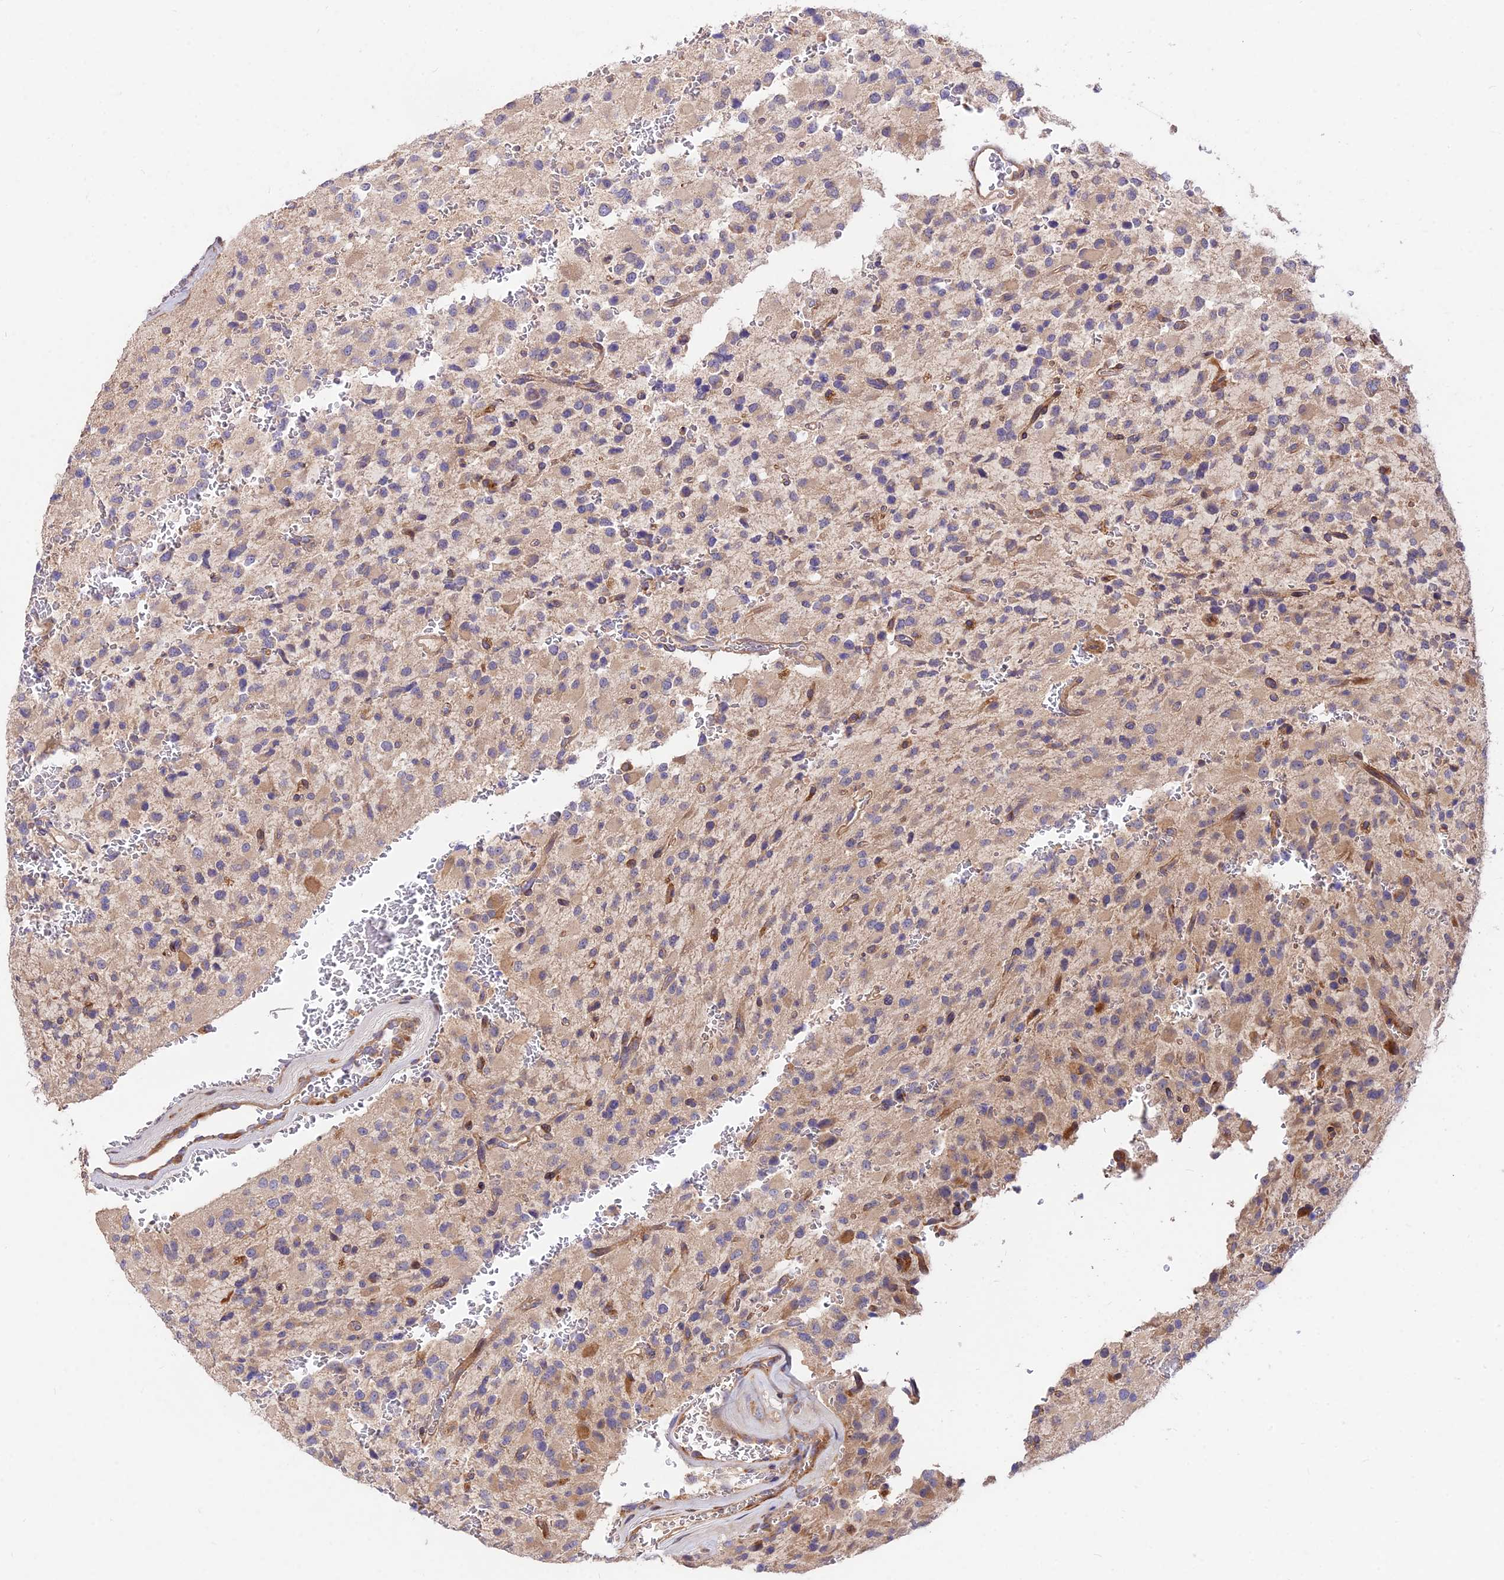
{"staining": {"intensity": "weak", "quantity": "25%-75%", "location": "cytoplasmic/membranous"}, "tissue": "glioma", "cell_type": "Tumor cells", "image_type": "cancer", "snomed": [{"axis": "morphology", "description": "Glioma, malignant, High grade"}, {"axis": "topography", "description": "Brain"}], "caption": "Immunohistochemistry (IHC) photomicrograph of glioma stained for a protein (brown), which shows low levels of weak cytoplasmic/membranous positivity in about 25%-75% of tumor cells.", "gene": "ROCK1", "patient": {"sex": "male", "age": 34}}